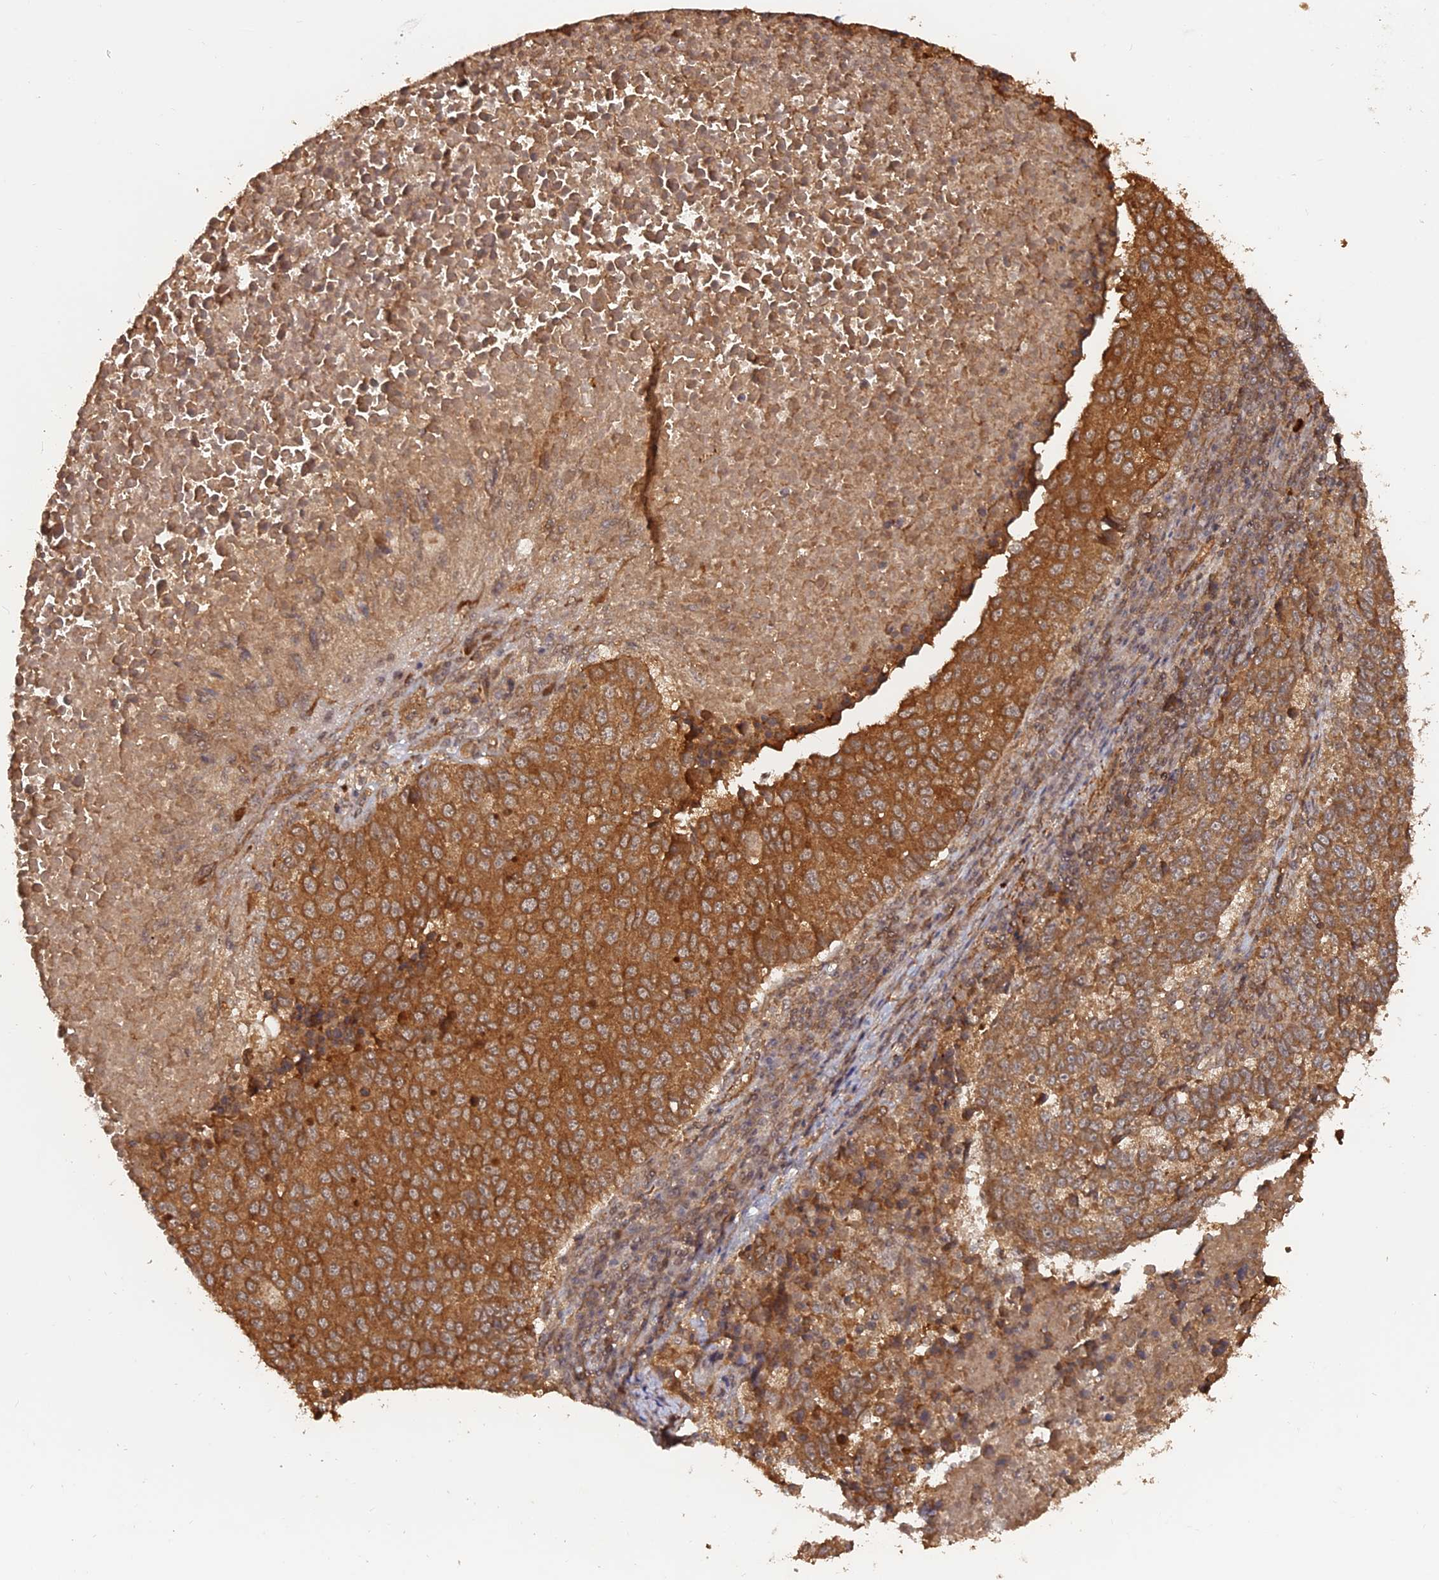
{"staining": {"intensity": "moderate", "quantity": ">75%", "location": "cytoplasmic/membranous"}, "tissue": "lung cancer", "cell_type": "Tumor cells", "image_type": "cancer", "snomed": [{"axis": "morphology", "description": "Squamous cell carcinoma, NOS"}, {"axis": "topography", "description": "Lung"}], "caption": "High-power microscopy captured an immunohistochemistry image of lung cancer (squamous cell carcinoma), revealing moderate cytoplasmic/membranous expression in about >75% of tumor cells.", "gene": "CCDC174", "patient": {"sex": "male", "age": 73}}